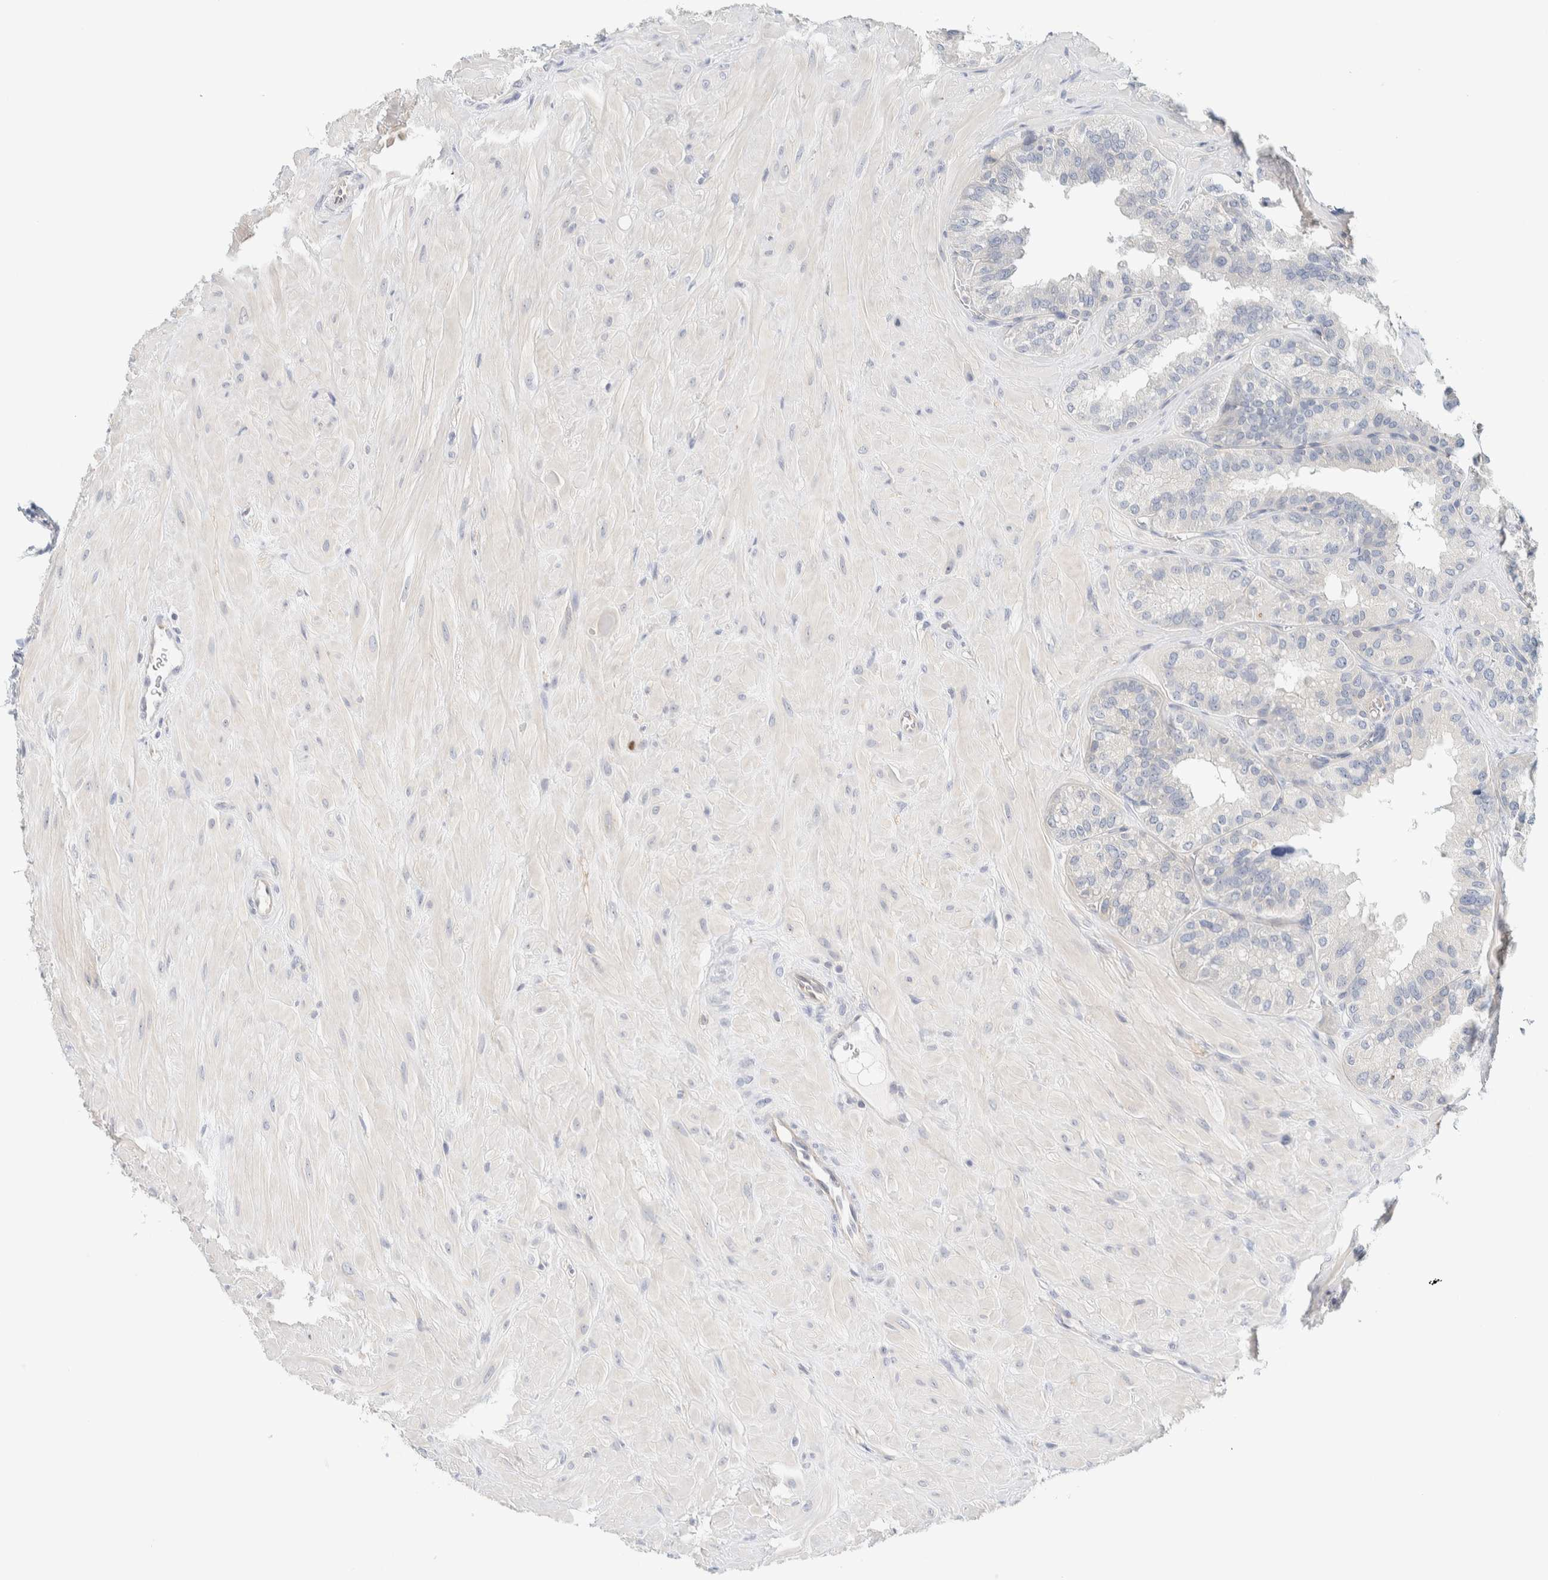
{"staining": {"intensity": "negative", "quantity": "none", "location": "none"}, "tissue": "seminal vesicle", "cell_type": "Glandular cells", "image_type": "normal", "snomed": [{"axis": "morphology", "description": "Normal tissue, NOS"}, {"axis": "topography", "description": "Prostate"}, {"axis": "topography", "description": "Seminal veicle"}], "caption": "High magnification brightfield microscopy of benign seminal vesicle stained with DAB (3,3'-diaminobenzidine) (brown) and counterstained with hematoxylin (blue): glandular cells show no significant expression. Nuclei are stained in blue.", "gene": "NDE1", "patient": {"sex": "male", "age": 51}}